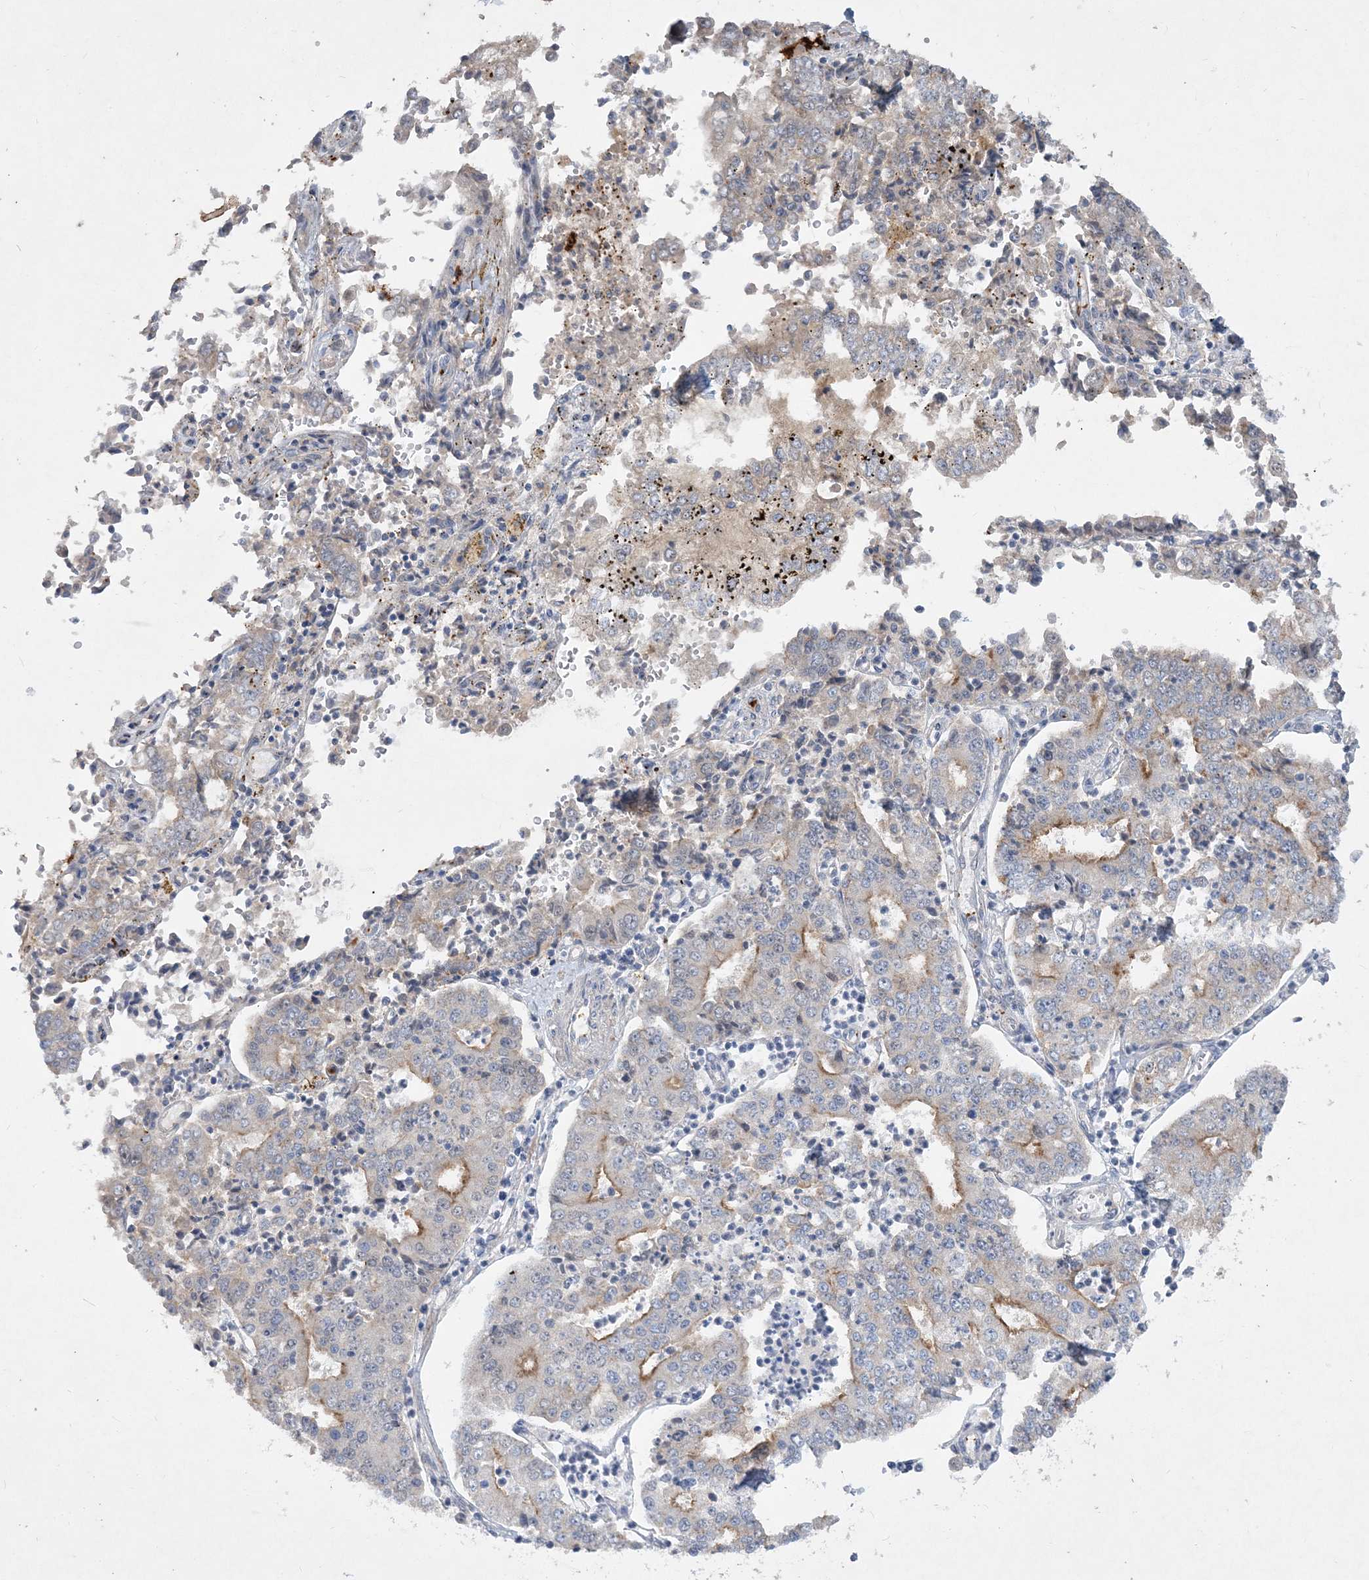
{"staining": {"intensity": "moderate", "quantity": "<25%", "location": "cytoplasmic/membranous"}, "tissue": "stomach cancer", "cell_type": "Tumor cells", "image_type": "cancer", "snomed": [{"axis": "morphology", "description": "Adenocarcinoma, NOS"}, {"axis": "topography", "description": "Stomach"}], "caption": "Immunohistochemistry (IHC) (DAB (3,3'-diaminobenzidine)) staining of adenocarcinoma (stomach) displays moderate cytoplasmic/membranous protein positivity in about <25% of tumor cells. Using DAB (3,3'-diaminobenzidine) (brown) and hematoxylin (blue) stains, captured at high magnification using brightfield microscopy.", "gene": "ADCK2", "patient": {"sex": "male", "age": 76}}